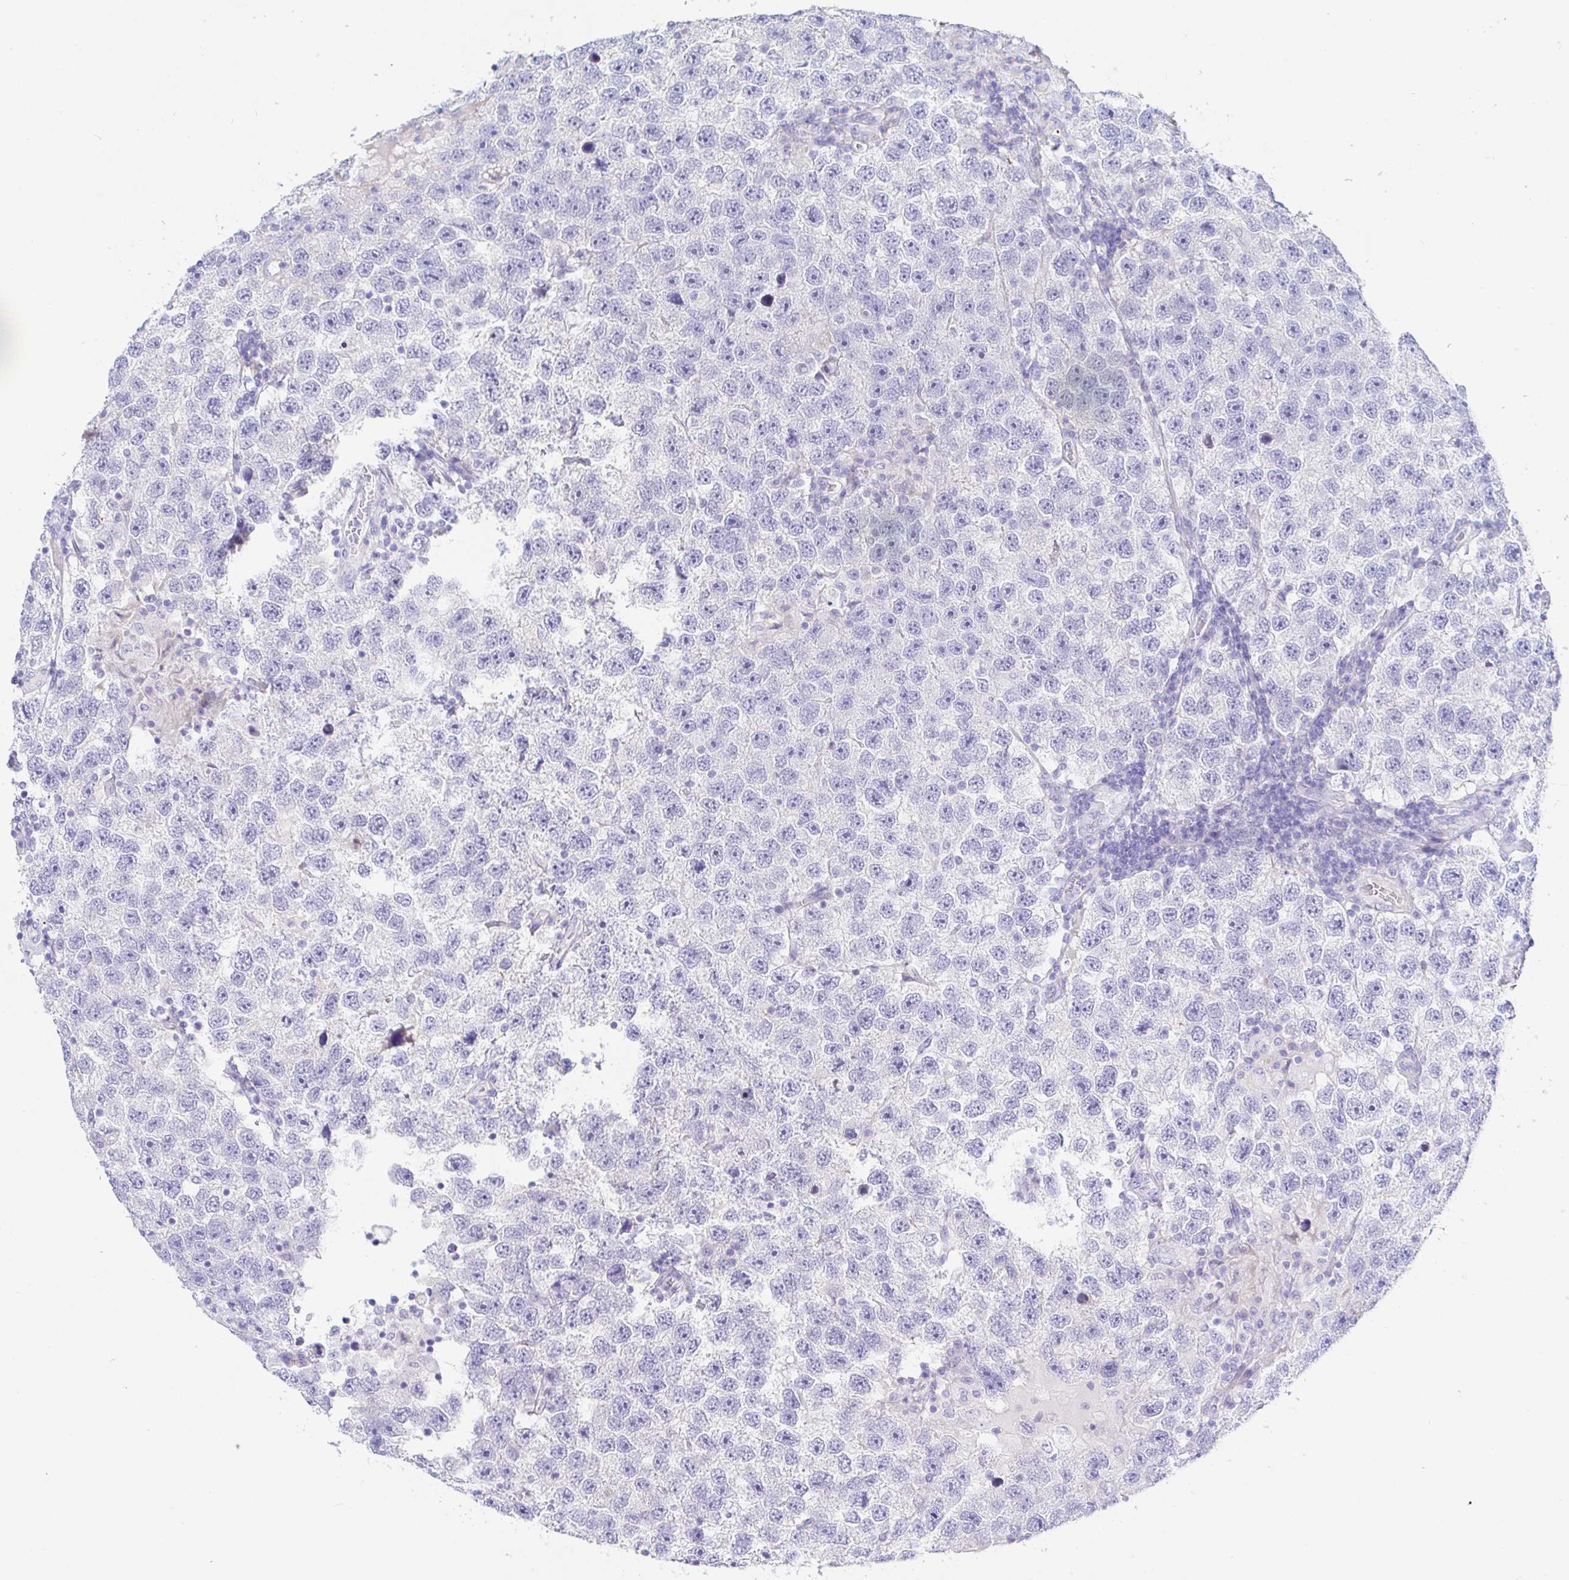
{"staining": {"intensity": "negative", "quantity": "none", "location": "none"}, "tissue": "testis cancer", "cell_type": "Tumor cells", "image_type": "cancer", "snomed": [{"axis": "morphology", "description": "Seminoma, NOS"}, {"axis": "topography", "description": "Testis"}], "caption": "An immunohistochemistry photomicrograph of seminoma (testis) is shown. There is no staining in tumor cells of seminoma (testis).", "gene": "PINLYP", "patient": {"sex": "male", "age": 26}}